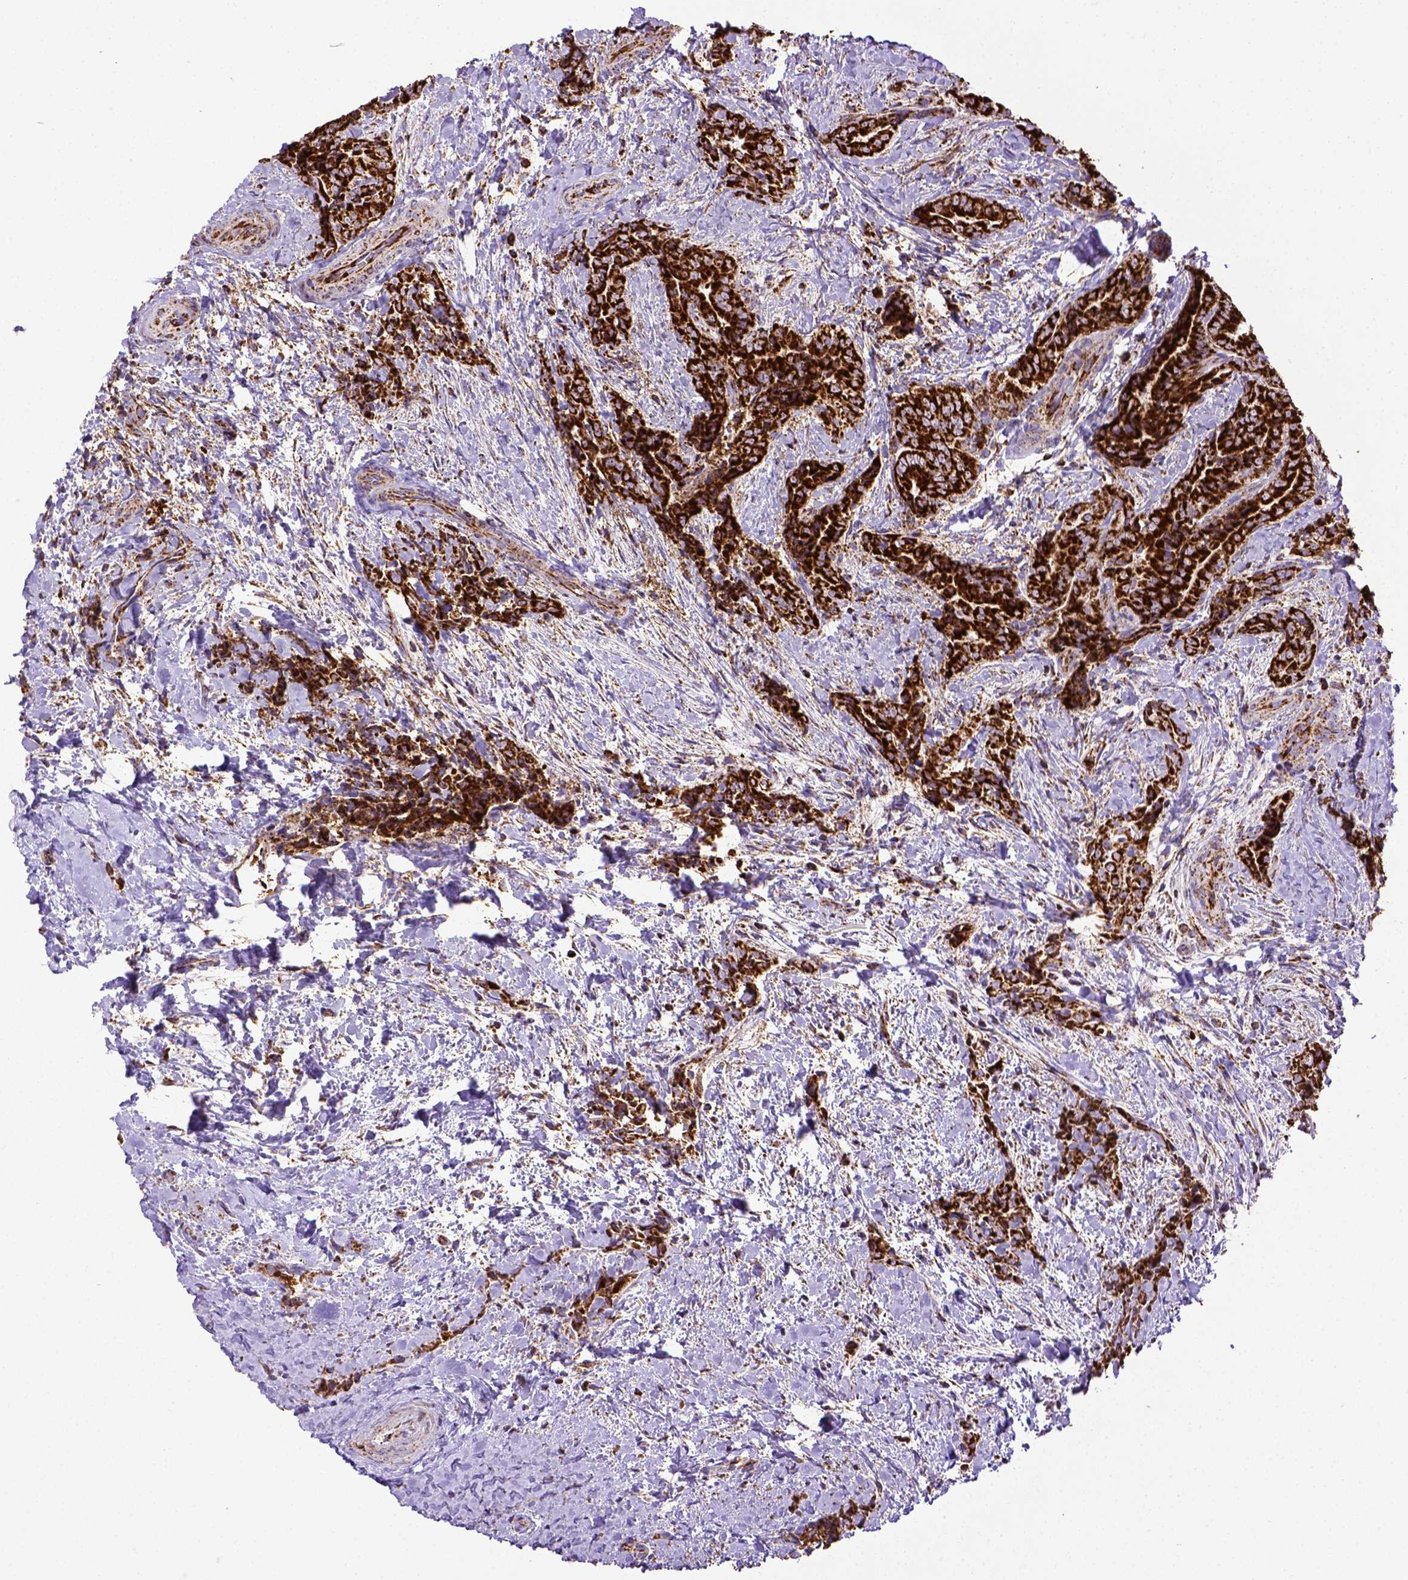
{"staining": {"intensity": "strong", "quantity": ">75%", "location": "cytoplasmic/membranous"}, "tissue": "thyroid cancer", "cell_type": "Tumor cells", "image_type": "cancer", "snomed": [{"axis": "morphology", "description": "Papillary adenocarcinoma, NOS"}, {"axis": "topography", "description": "Thyroid gland"}], "caption": "Papillary adenocarcinoma (thyroid) stained for a protein displays strong cytoplasmic/membranous positivity in tumor cells.", "gene": "MT-CO1", "patient": {"sex": "male", "age": 61}}